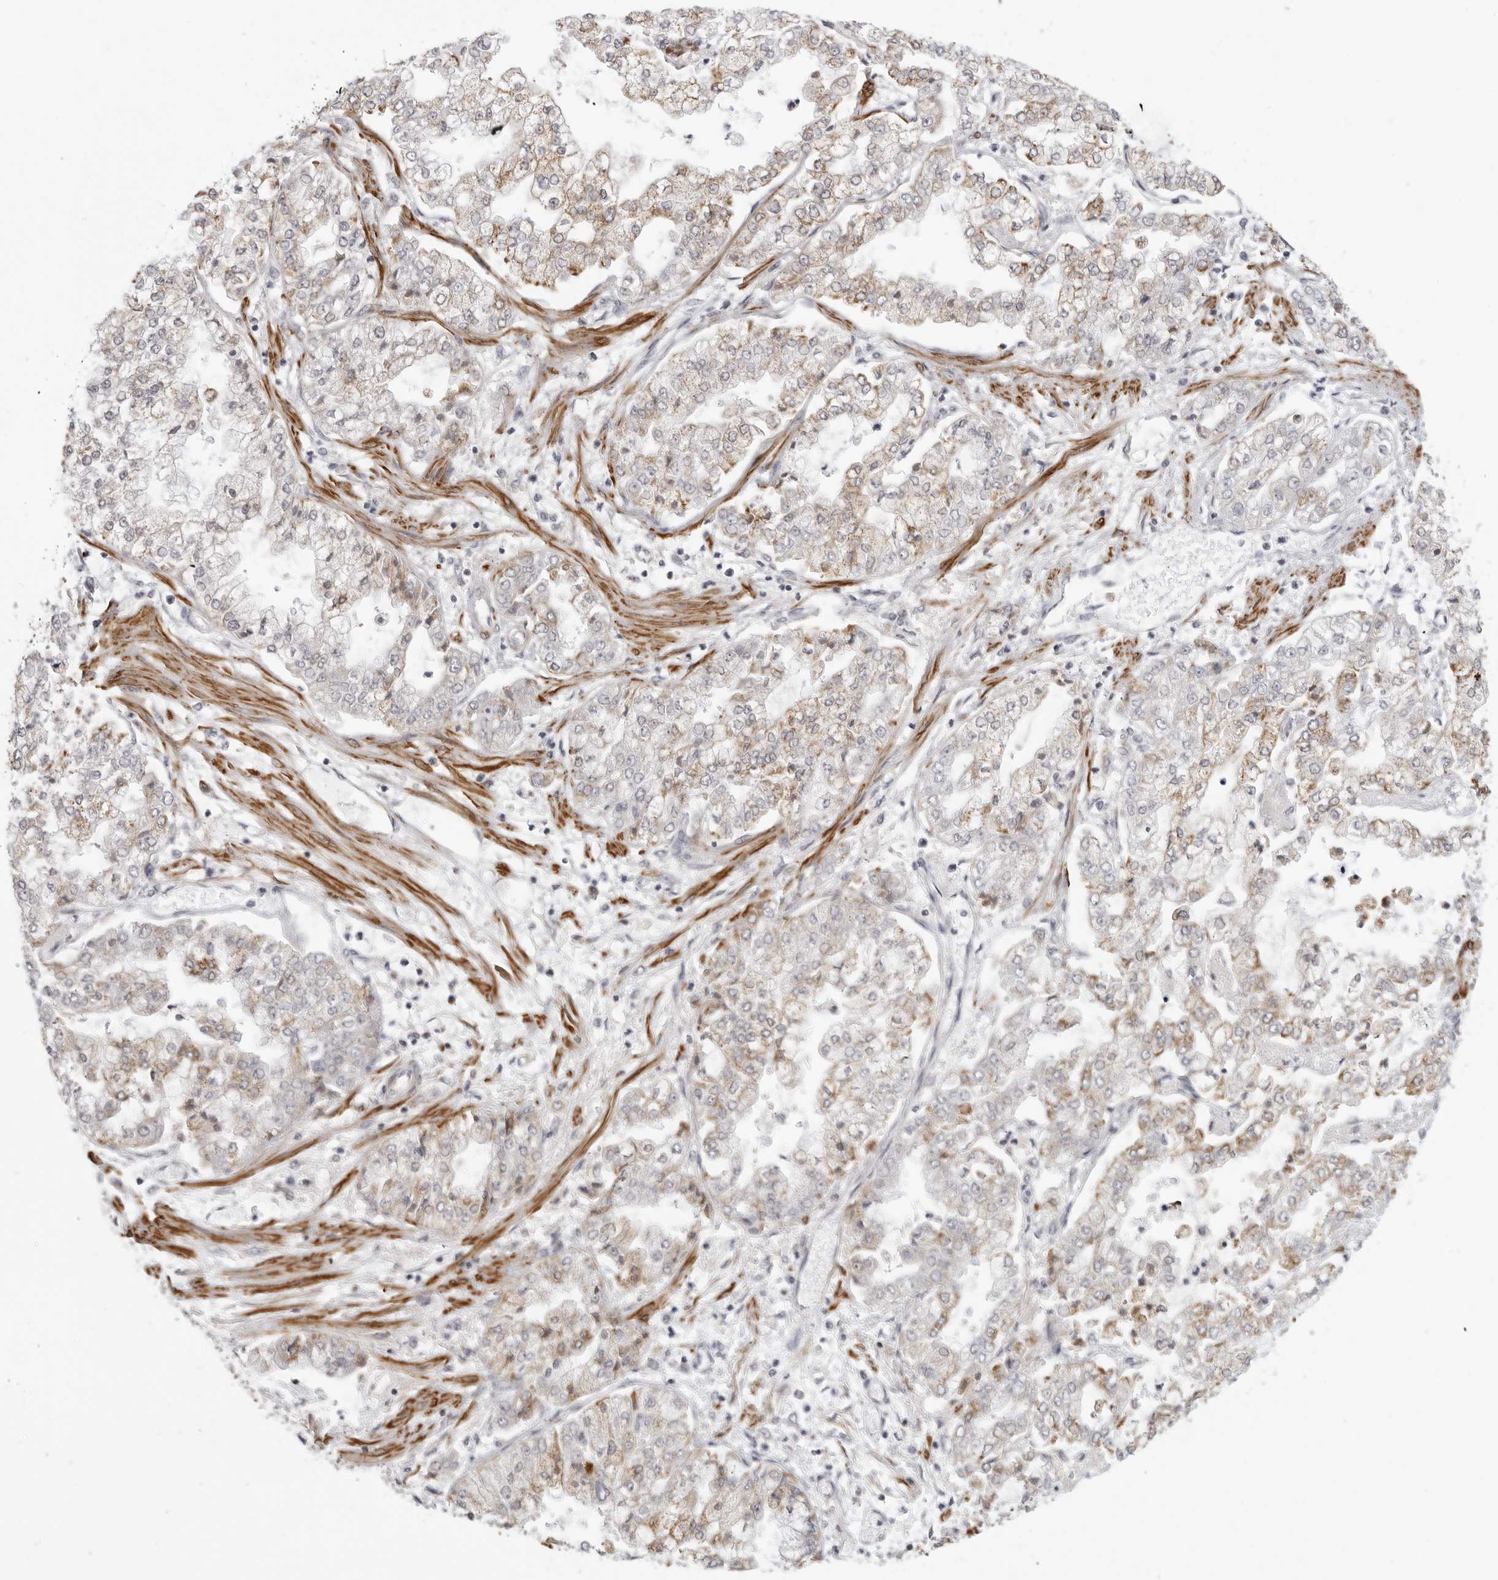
{"staining": {"intensity": "moderate", "quantity": "<25%", "location": "cytoplasmic/membranous"}, "tissue": "stomach cancer", "cell_type": "Tumor cells", "image_type": "cancer", "snomed": [{"axis": "morphology", "description": "Adenocarcinoma, NOS"}, {"axis": "topography", "description": "Stomach"}], "caption": "An image of human stomach adenocarcinoma stained for a protein displays moderate cytoplasmic/membranous brown staining in tumor cells. (Stains: DAB (3,3'-diaminobenzidine) in brown, nuclei in blue, Microscopy: brightfield microscopy at high magnification).", "gene": "MAP7D1", "patient": {"sex": "male", "age": 76}}